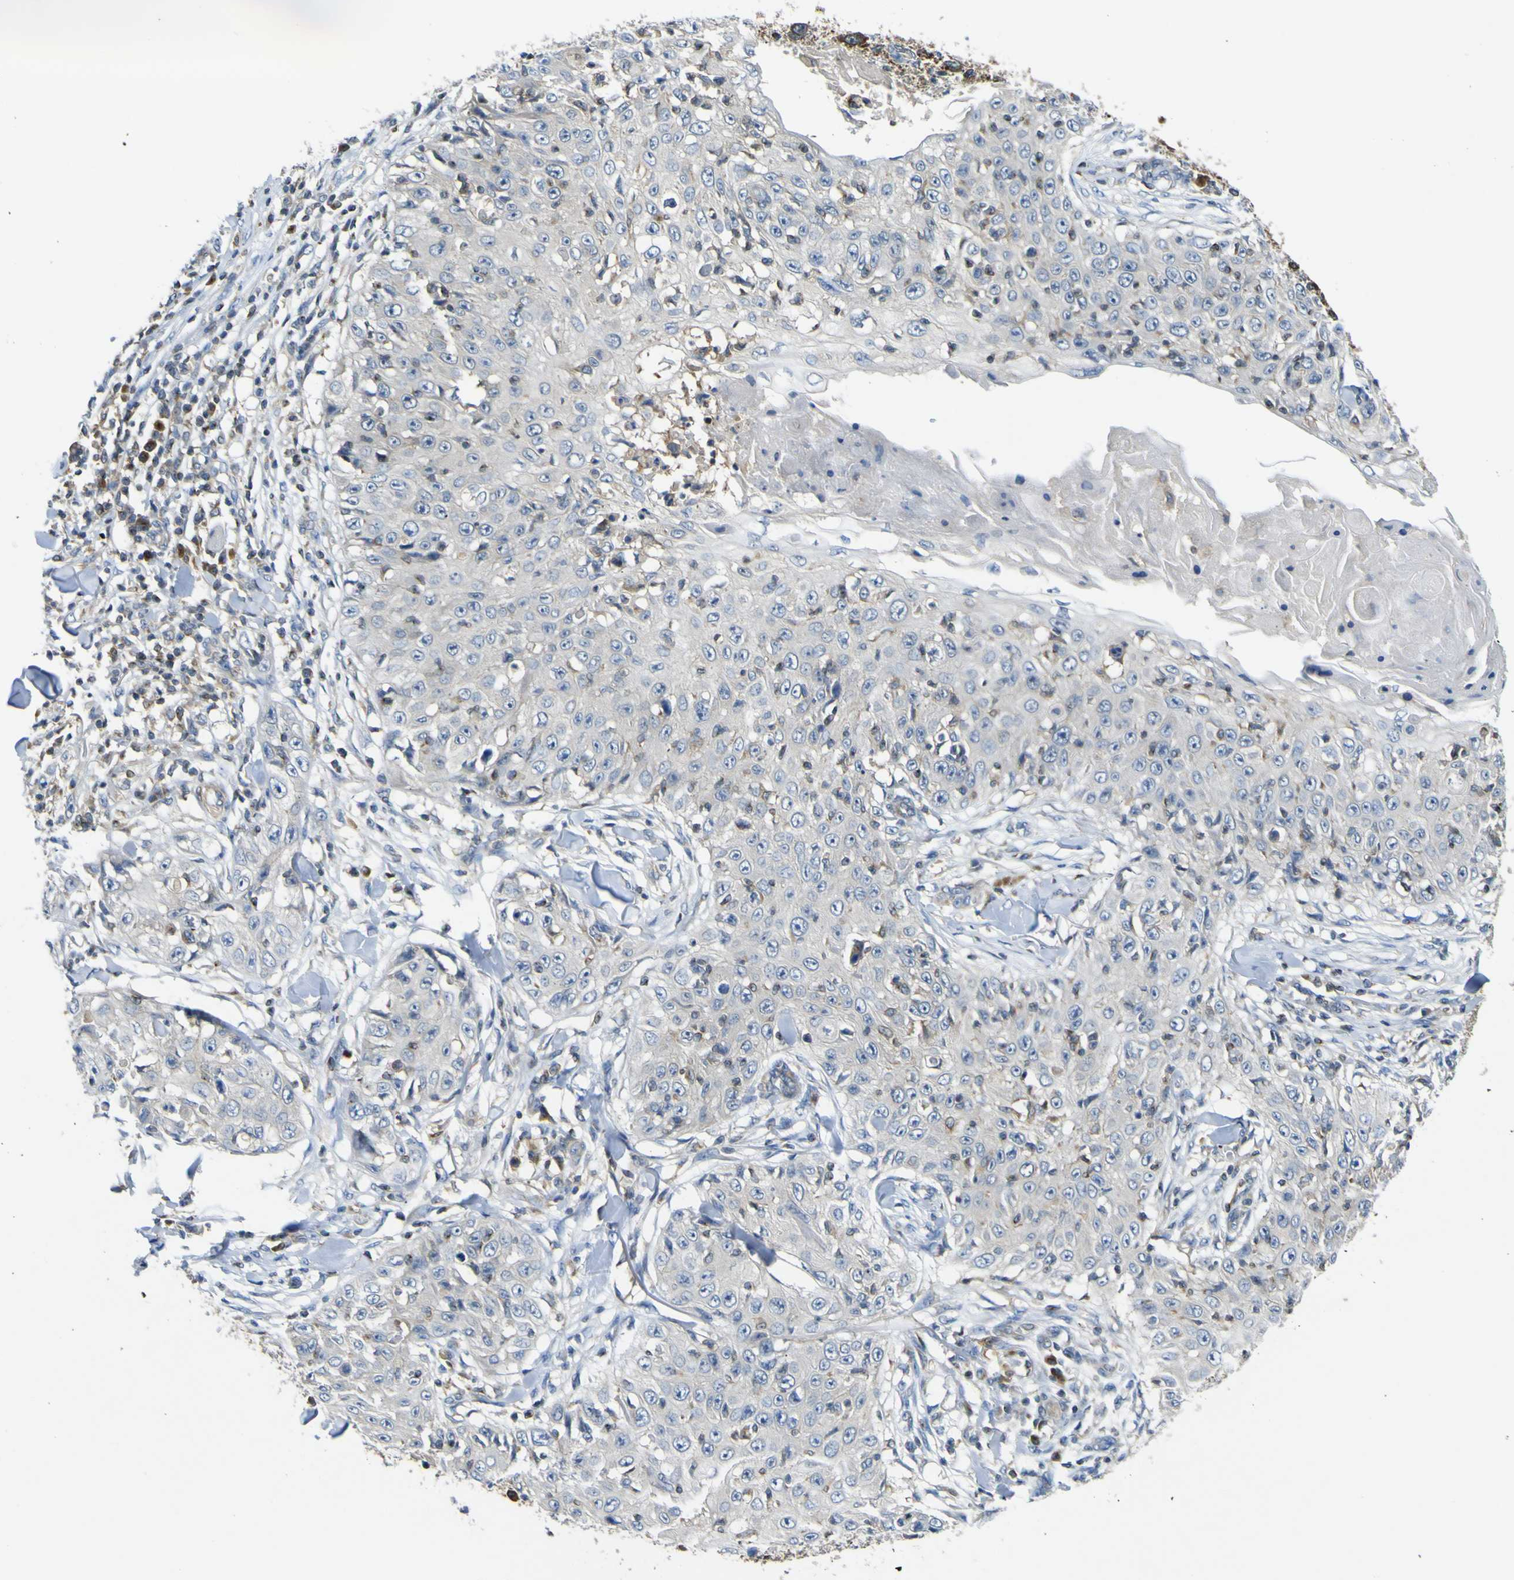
{"staining": {"intensity": "negative", "quantity": "none", "location": "none"}, "tissue": "skin cancer", "cell_type": "Tumor cells", "image_type": "cancer", "snomed": [{"axis": "morphology", "description": "Squamous cell carcinoma, NOS"}, {"axis": "topography", "description": "Skin"}], "caption": "A histopathology image of human skin squamous cell carcinoma is negative for staining in tumor cells.", "gene": "EML2", "patient": {"sex": "male", "age": 86}}